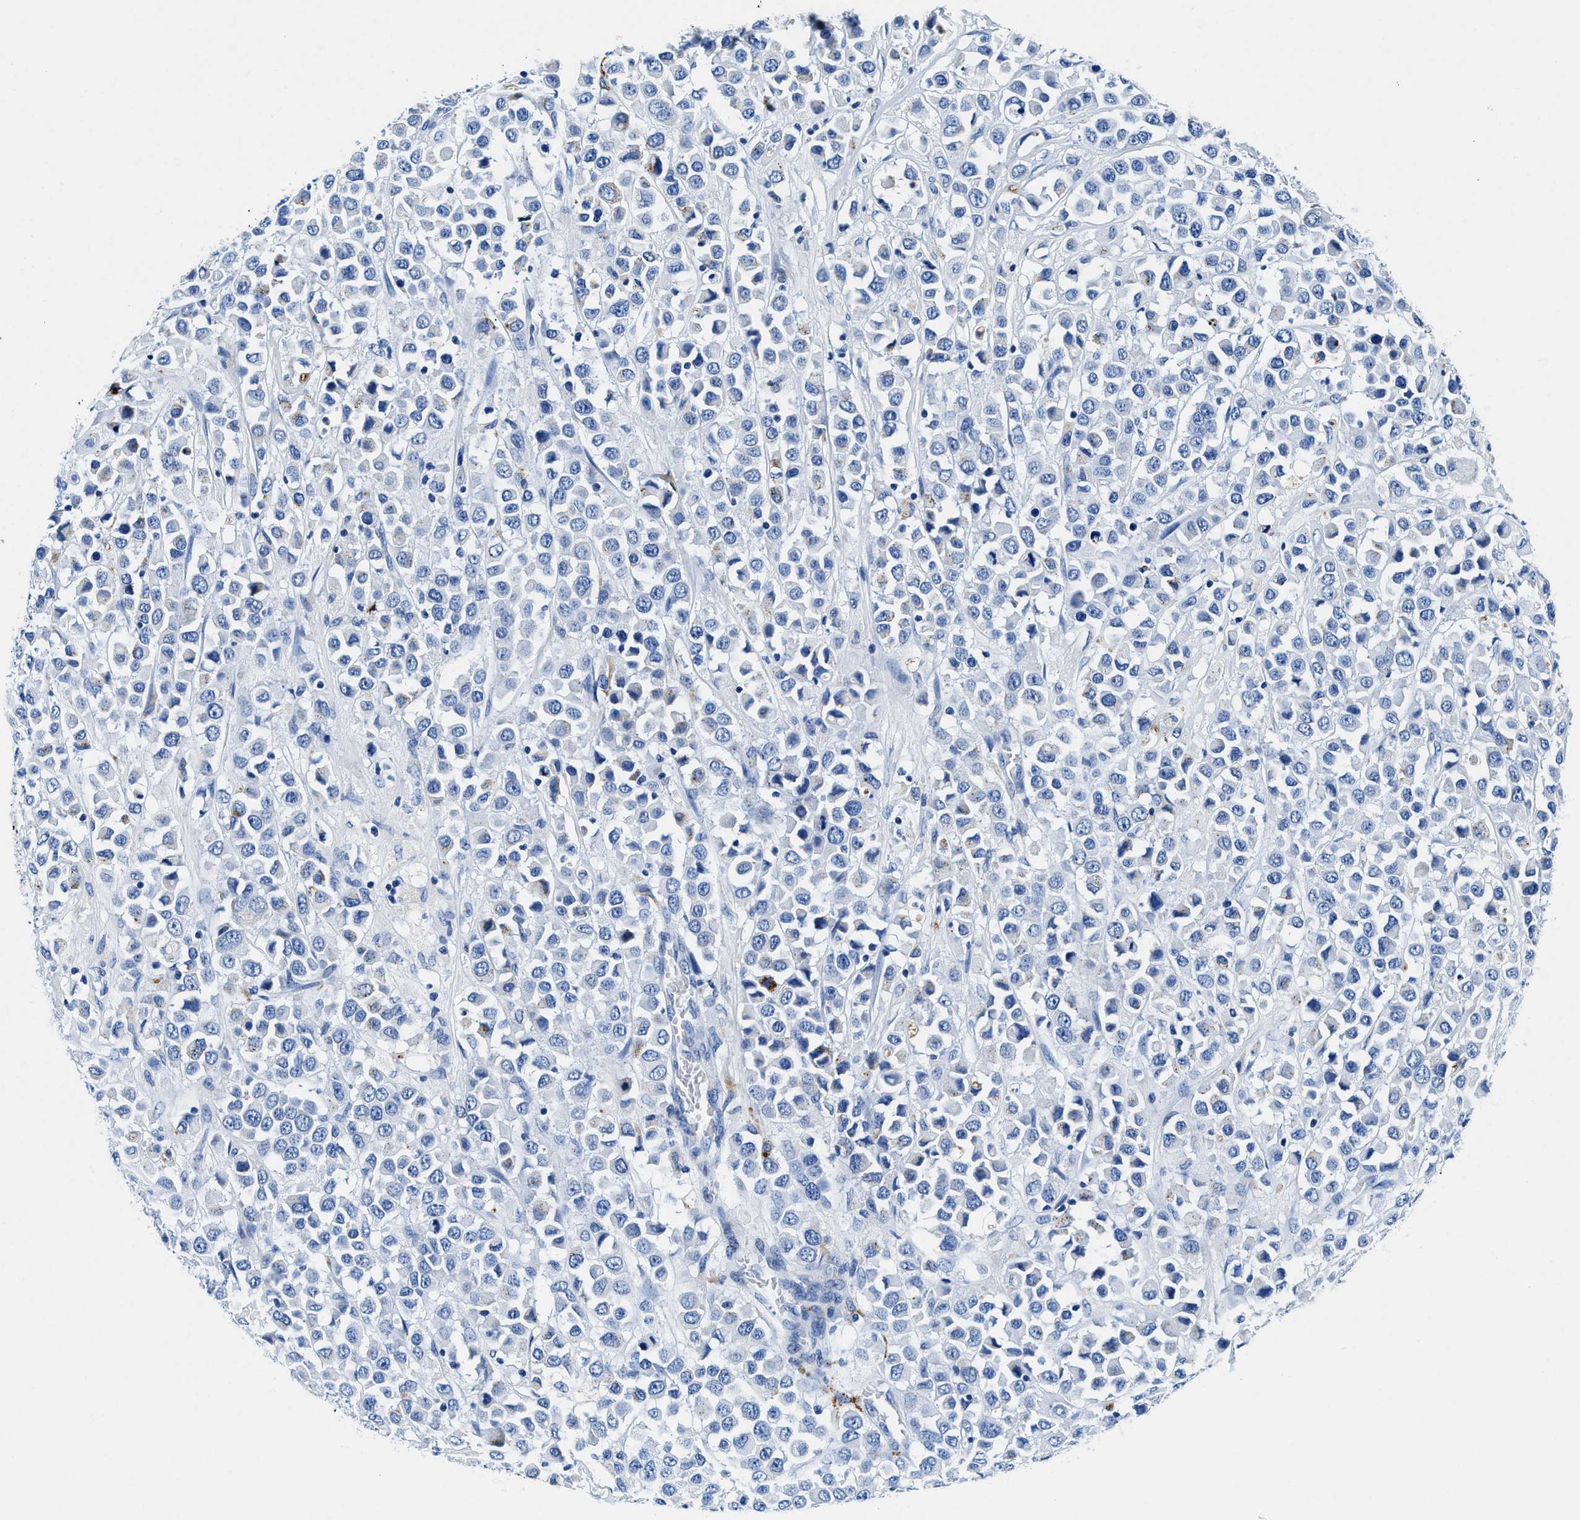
{"staining": {"intensity": "negative", "quantity": "none", "location": "none"}, "tissue": "breast cancer", "cell_type": "Tumor cells", "image_type": "cancer", "snomed": [{"axis": "morphology", "description": "Duct carcinoma"}, {"axis": "topography", "description": "Breast"}], "caption": "DAB immunohistochemical staining of human breast cancer (invasive ductal carcinoma) exhibits no significant positivity in tumor cells.", "gene": "OR14K1", "patient": {"sex": "female", "age": 61}}